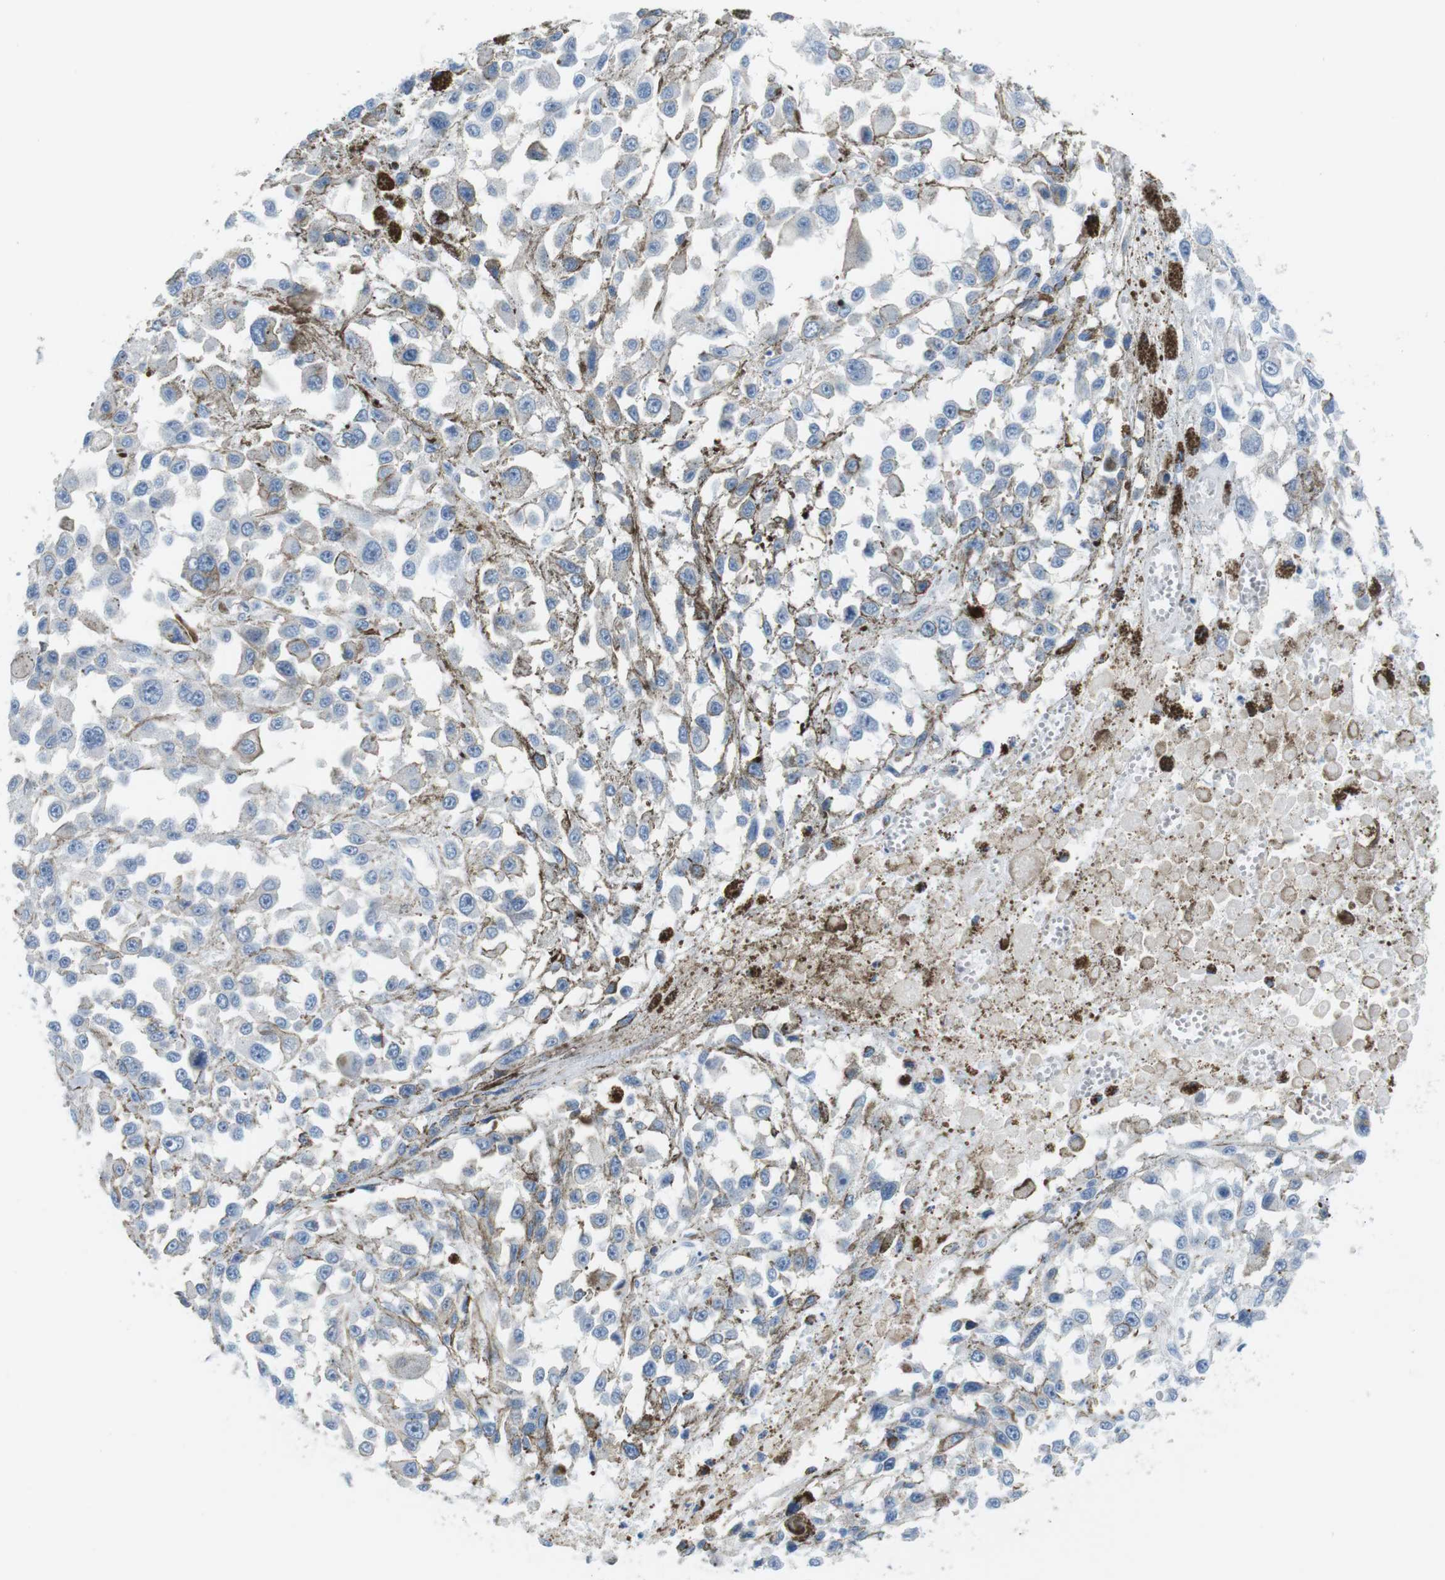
{"staining": {"intensity": "weak", "quantity": "<25%", "location": "cytoplasmic/membranous"}, "tissue": "melanoma", "cell_type": "Tumor cells", "image_type": "cancer", "snomed": [{"axis": "morphology", "description": "Malignant melanoma, Metastatic site"}, {"axis": "topography", "description": "Lymph node"}], "caption": "High magnification brightfield microscopy of melanoma stained with DAB (3,3'-diaminobenzidine) (brown) and counterstained with hematoxylin (blue): tumor cells show no significant staining.", "gene": "TNFRSF4", "patient": {"sex": "male", "age": 59}}